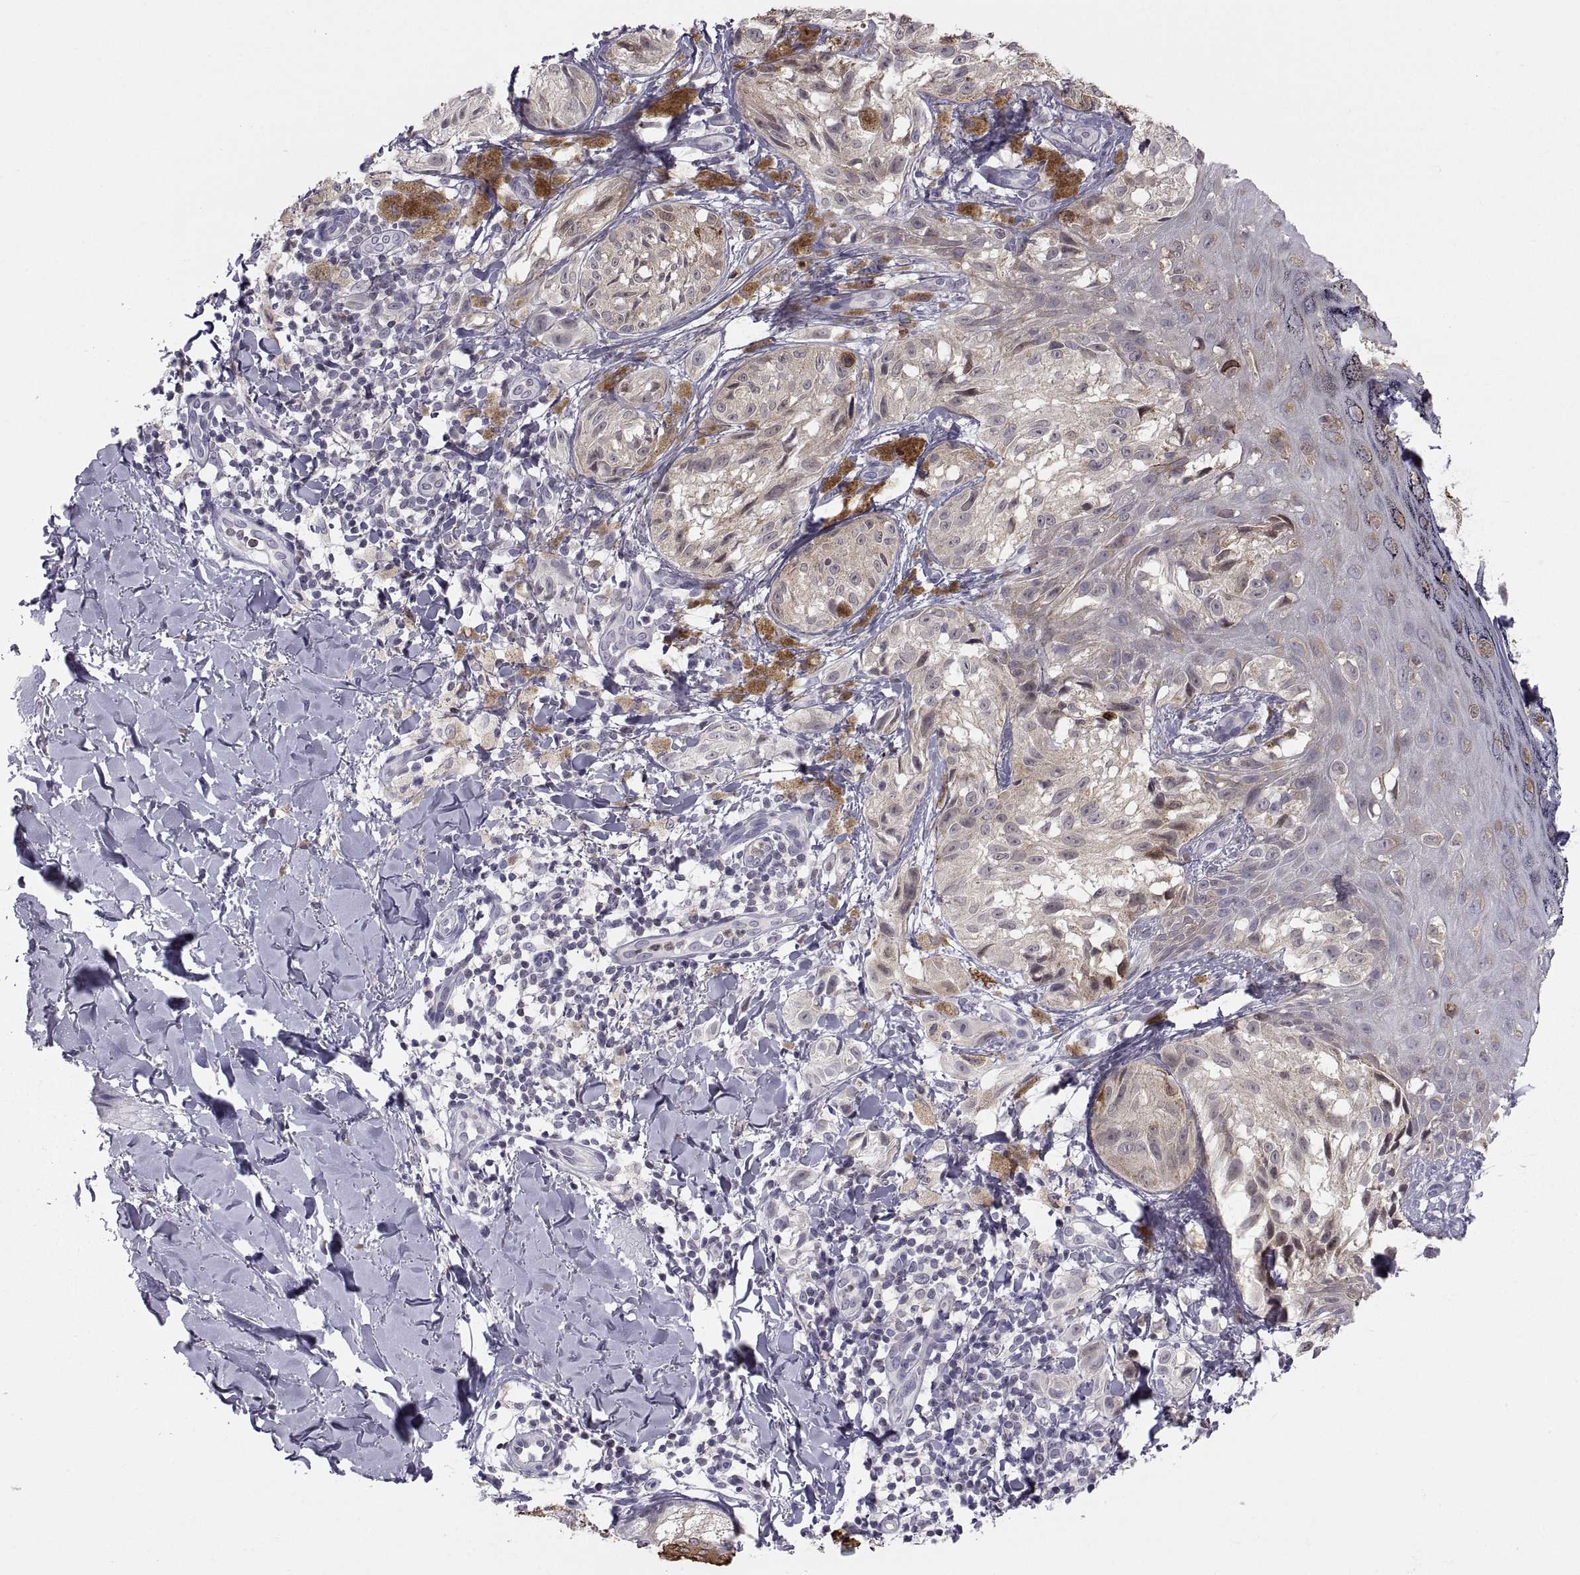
{"staining": {"intensity": "negative", "quantity": "none", "location": "none"}, "tissue": "melanoma", "cell_type": "Tumor cells", "image_type": "cancer", "snomed": [{"axis": "morphology", "description": "Malignant melanoma, NOS"}, {"axis": "topography", "description": "Skin"}], "caption": "DAB immunohistochemical staining of human melanoma exhibits no significant positivity in tumor cells. (Immunohistochemistry (ihc), brightfield microscopy, high magnification).", "gene": "ERO1A", "patient": {"sex": "male", "age": 36}}